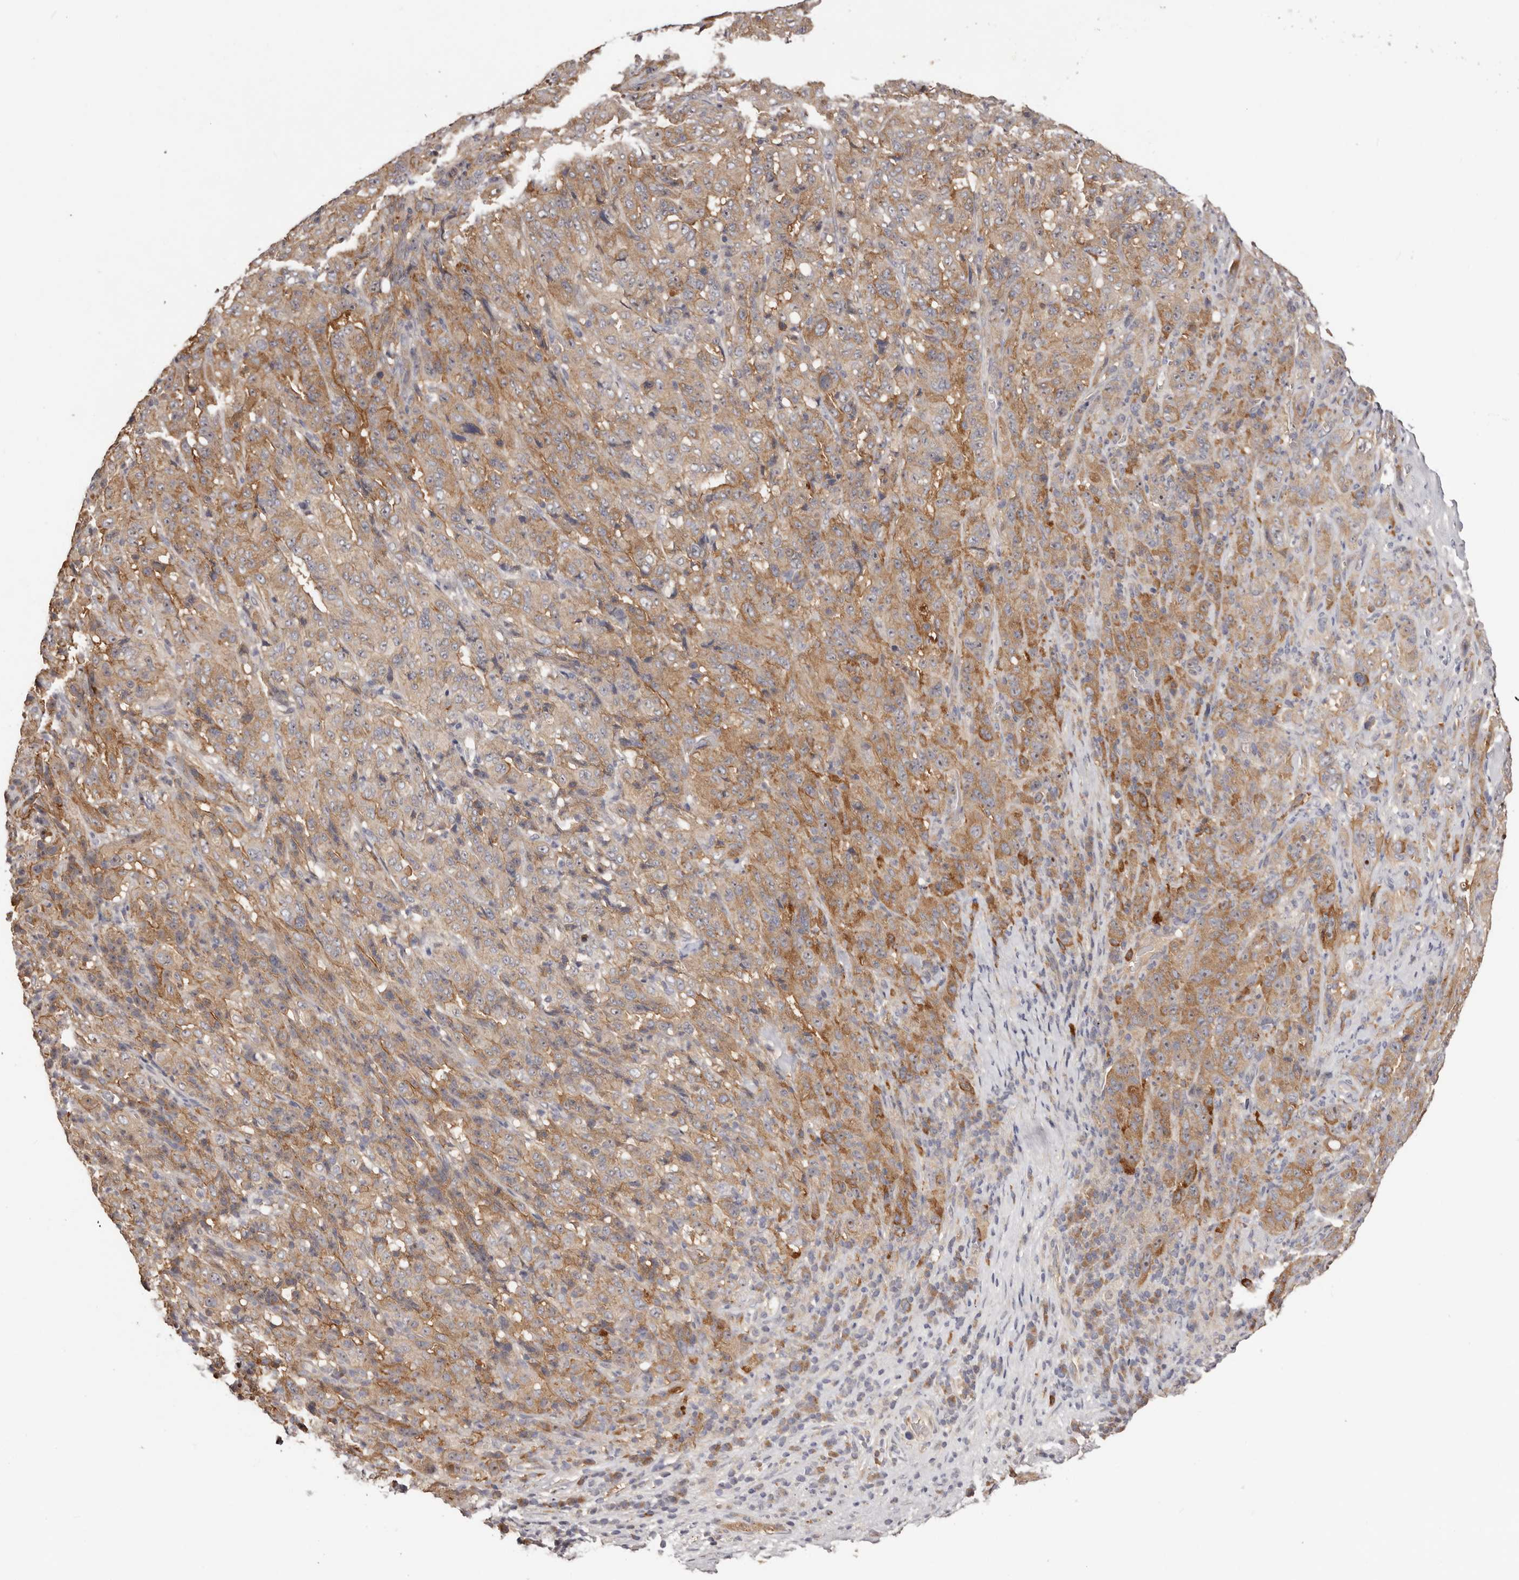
{"staining": {"intensity": "moderate", "quantity": ">75%", "location": "cytoplasmic/membranous"}, "tissue": "pancreatic cancer", "cell_type": "Tumor cells", "image_type": "cancer", "snomed": [{"axis": "morphology", "description": "Adenocarcinoma, NOS"}, {"axis": "topography", "description": "Pancreas"}], "caption": "Immunohistochemical staining of adenocarcinoma (pancreatic) exhibits moderate cytoplasmic/membranous protein staining in approximately >75% of tumor cells.", "gene": "LTV1", "patient": {"sex": "male", "age": 63}}